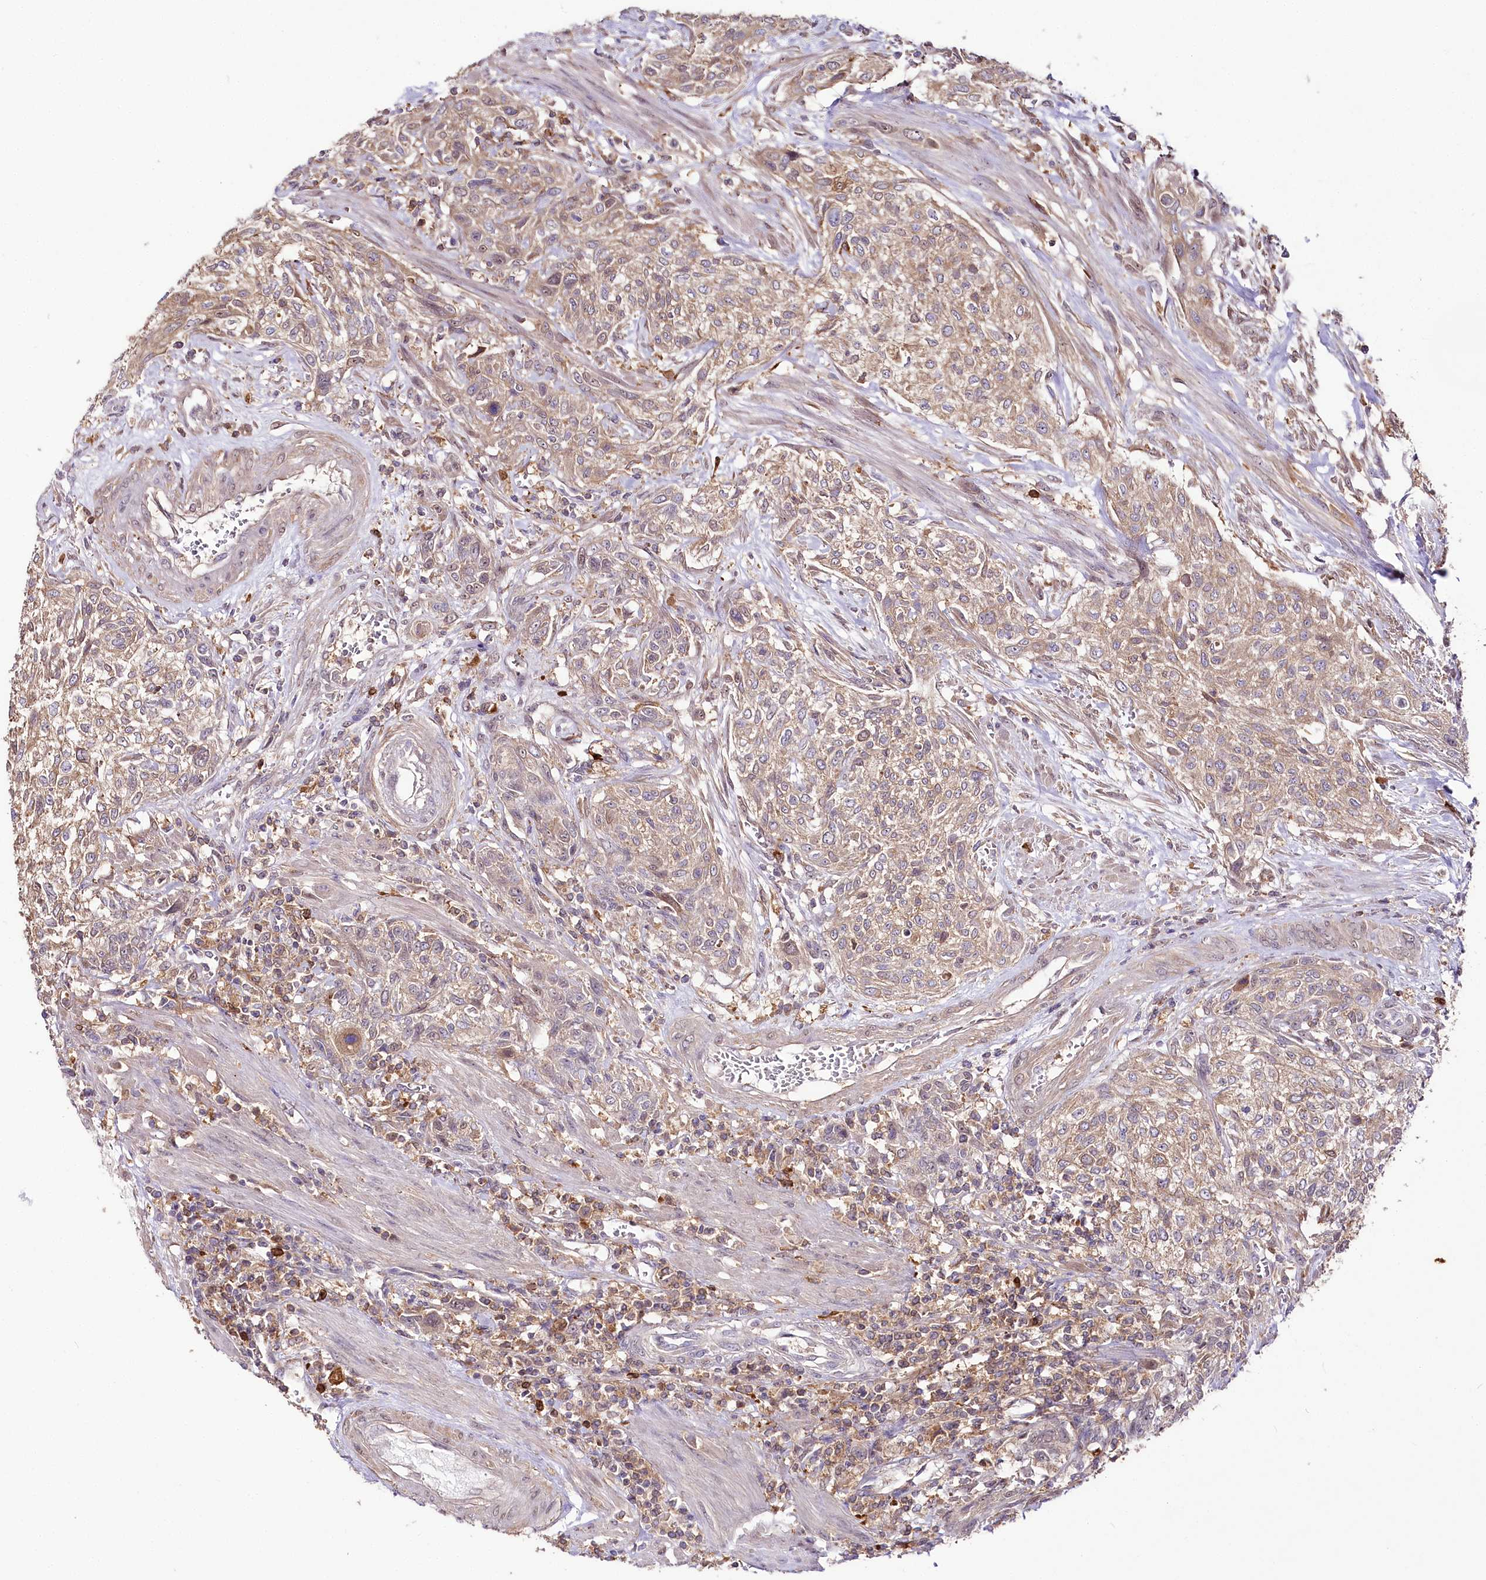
{"staining": {"intensity": "moderate", "quantity": ">75%", "location": "cytoplasmic/membranous"}, "tissue": "urothelial cancer", "cell_type": "Tumor cells", "image_type": "cancer", "snomed": [{"axis": "morphology", "description": "Normal tissue, NOS"}, {"axis": "morphology", "description": "Urothelial carcinoma, NOS"}, {"axis": "topography", "description": "Urinary bladder"}, {"axis": "topography", "description": "Peripheral nerve tissue"}], "caption": "Immunohistochemistry (IHC) staining of transitional cell carcinoma, which demonstrates medium levels of moderate cytoplasmic/membranous staining in approximately >75% of tumor cells indicating moderate cytoplasmic/membranous protein expression. The staining was performed using DAB (3,3'-diaminobenzidine) (brown) for protein detection and nuclei were counterstained in hematoxylin (blue).", "gene": "UGP2", "patient": {"sex": "male", "age": 35}}